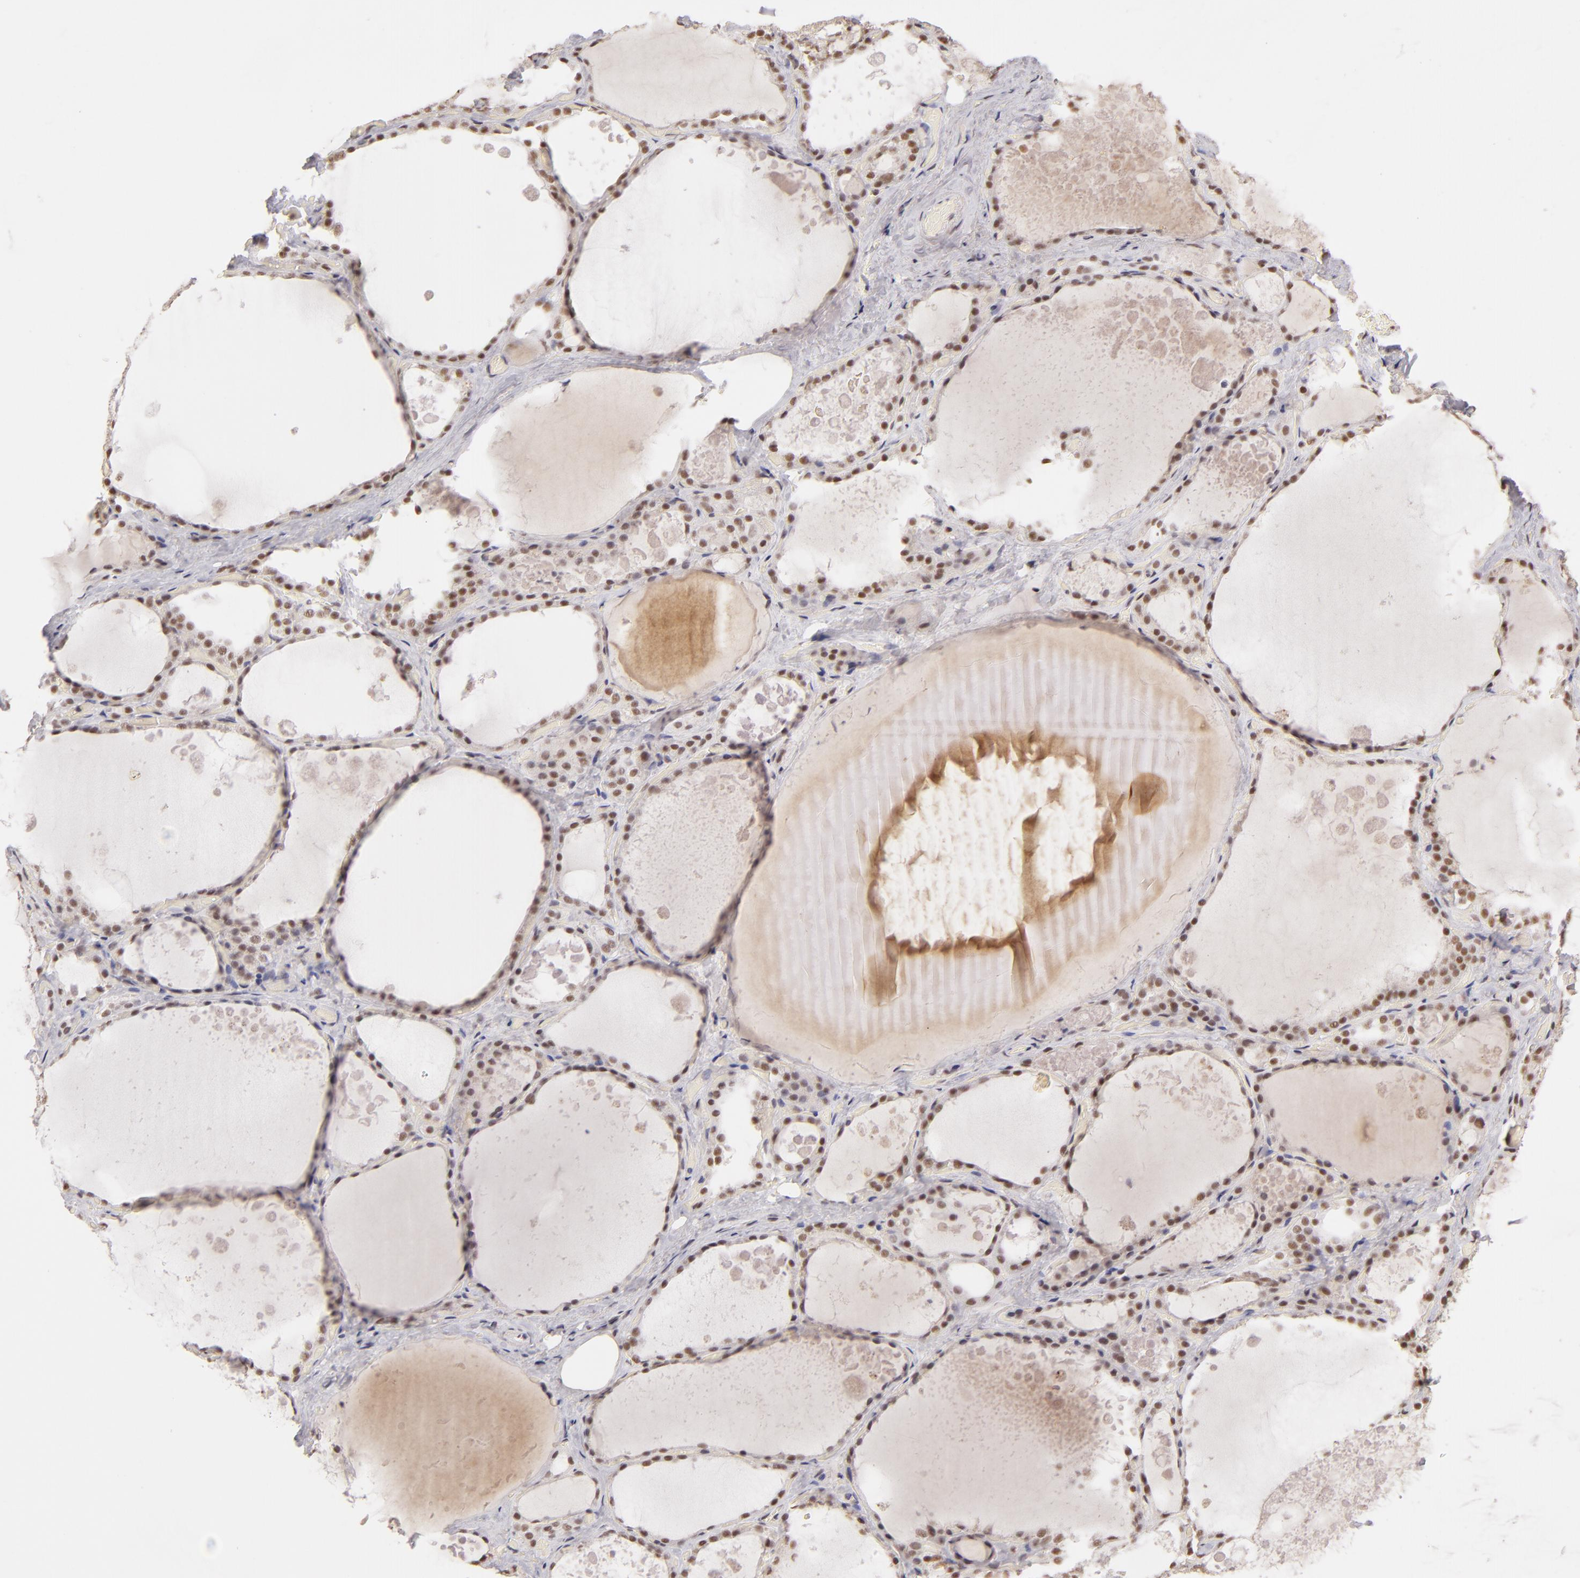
{"staining": {"intensity": "moderate", "quantity": ">75%", "location": "nuclear"}, "tissue": "thyroid gland", "cell_type": "Glandular cells", "image_type": "normal", "snomed": [{"axis": "morphology", "description": "Normal tissue, NOS"}, {"axis": "topography", "description": "Thyroid gland"}], "caption": "Normal thyroid gland shows moderate nuclear positivity in approximately >75% of glandular cells, visualized by immunohistochemistry. The staining was performed using DAB (3,3'-diaminobenzidine) to visualize the protein expression in brown, while the nuclei were stained in blue with hematoxylin (Magnification: 20x).", "gene": "INTS6", "patient": {"sex": "male", "age": 61}}